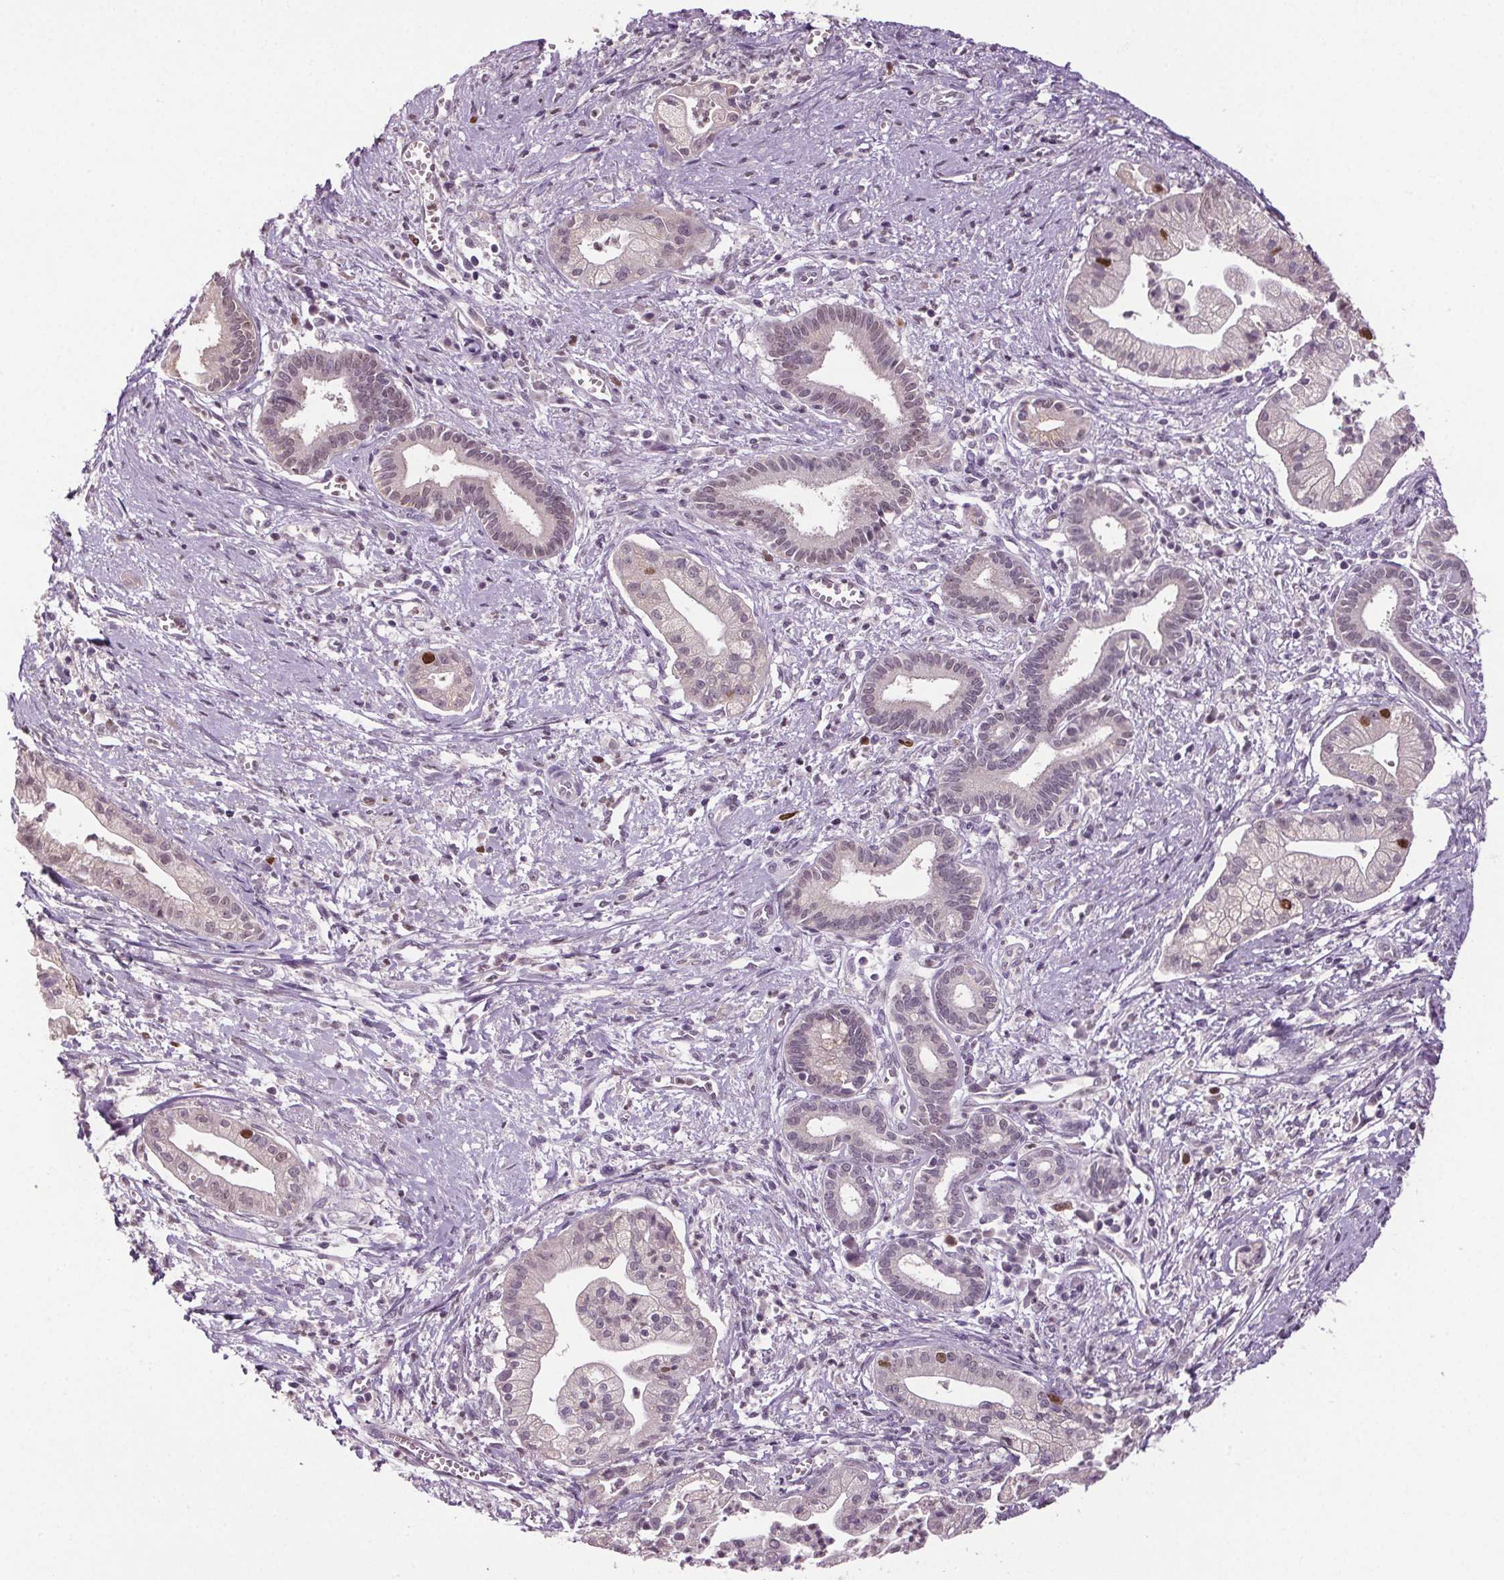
{"staining": {"intensity": "strong", "quantity": "<25%", "location": "nuclear"}, "tissue": "pancreatic cancer", "cell_type": "Tumor cells", "image_type": "cancer", "snomed": [{"axis": "morphology", "description": "Normal tissue, NOS"}, {"axis": "morphology", "description": "Adenocarcinoma, NOS"}, {"axis": "topography", "description": "Lymph node"}, {"axis": "topography", "description": "Pancreas"}], "caption": "Immunohistochemical staining of pancreatic adenocarcinoma reveals strong nuclear protein expression in about <25% of tumor cells.", "gene": "CENPF", "patient": {"sex": "female", "age": 58}}